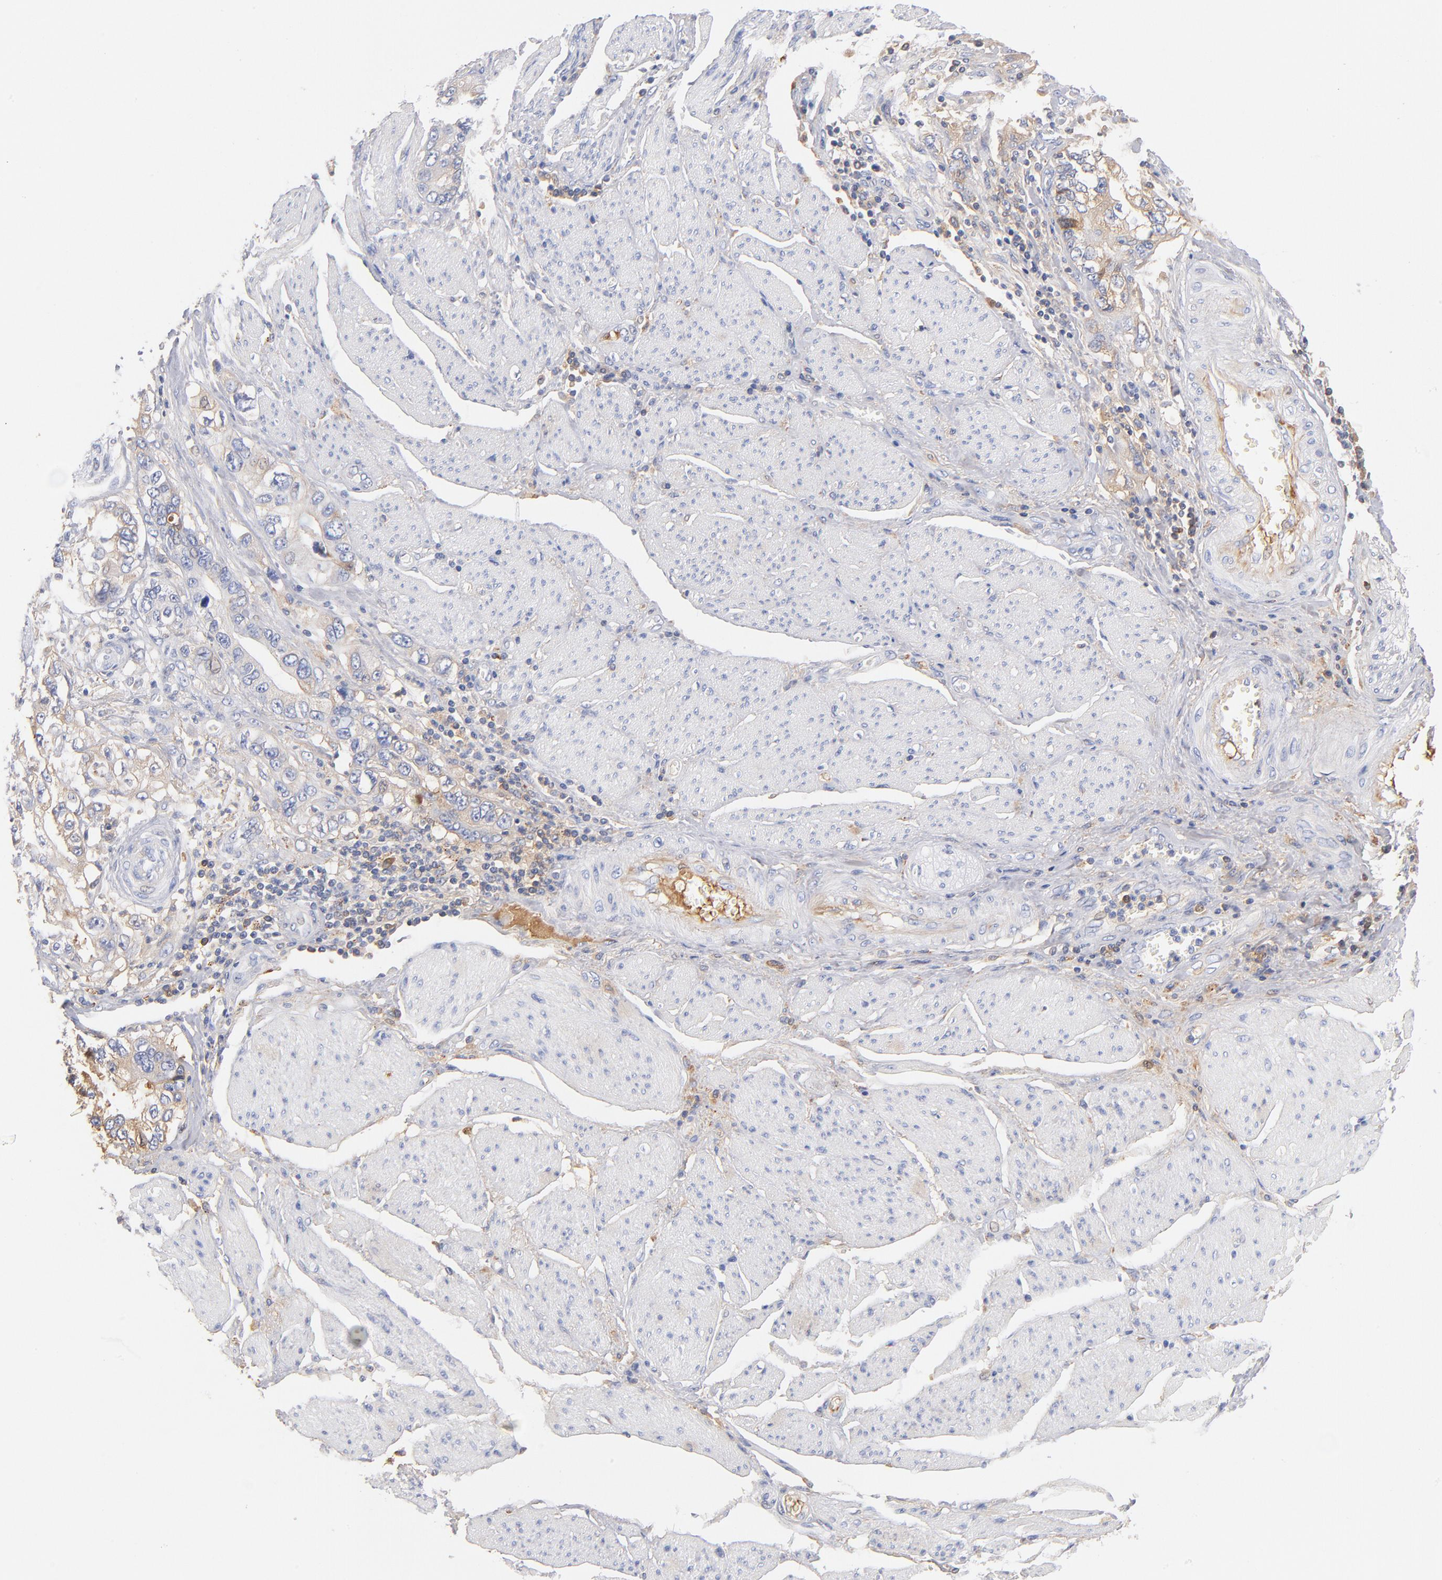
{"staining": {"intensity": "negative", "quantity": "none", "location": "none"}, "tissue": "stomach cancer", "cell_type": "Tumor cells", "image_type": "cancer", "snomed": [{"axis": "morphology", "description": "Adenocarcinoma, NOS"}, {"axis": "topography", "description": "Pancreas"}, {"axis": "topography", "description": "Stomach, upper"}], "caption": "Tumor cells show no significant protein expression in stomach adenocarcinoma.", "gene": "C3", "patient": {"sex": "male", "age": 77}}